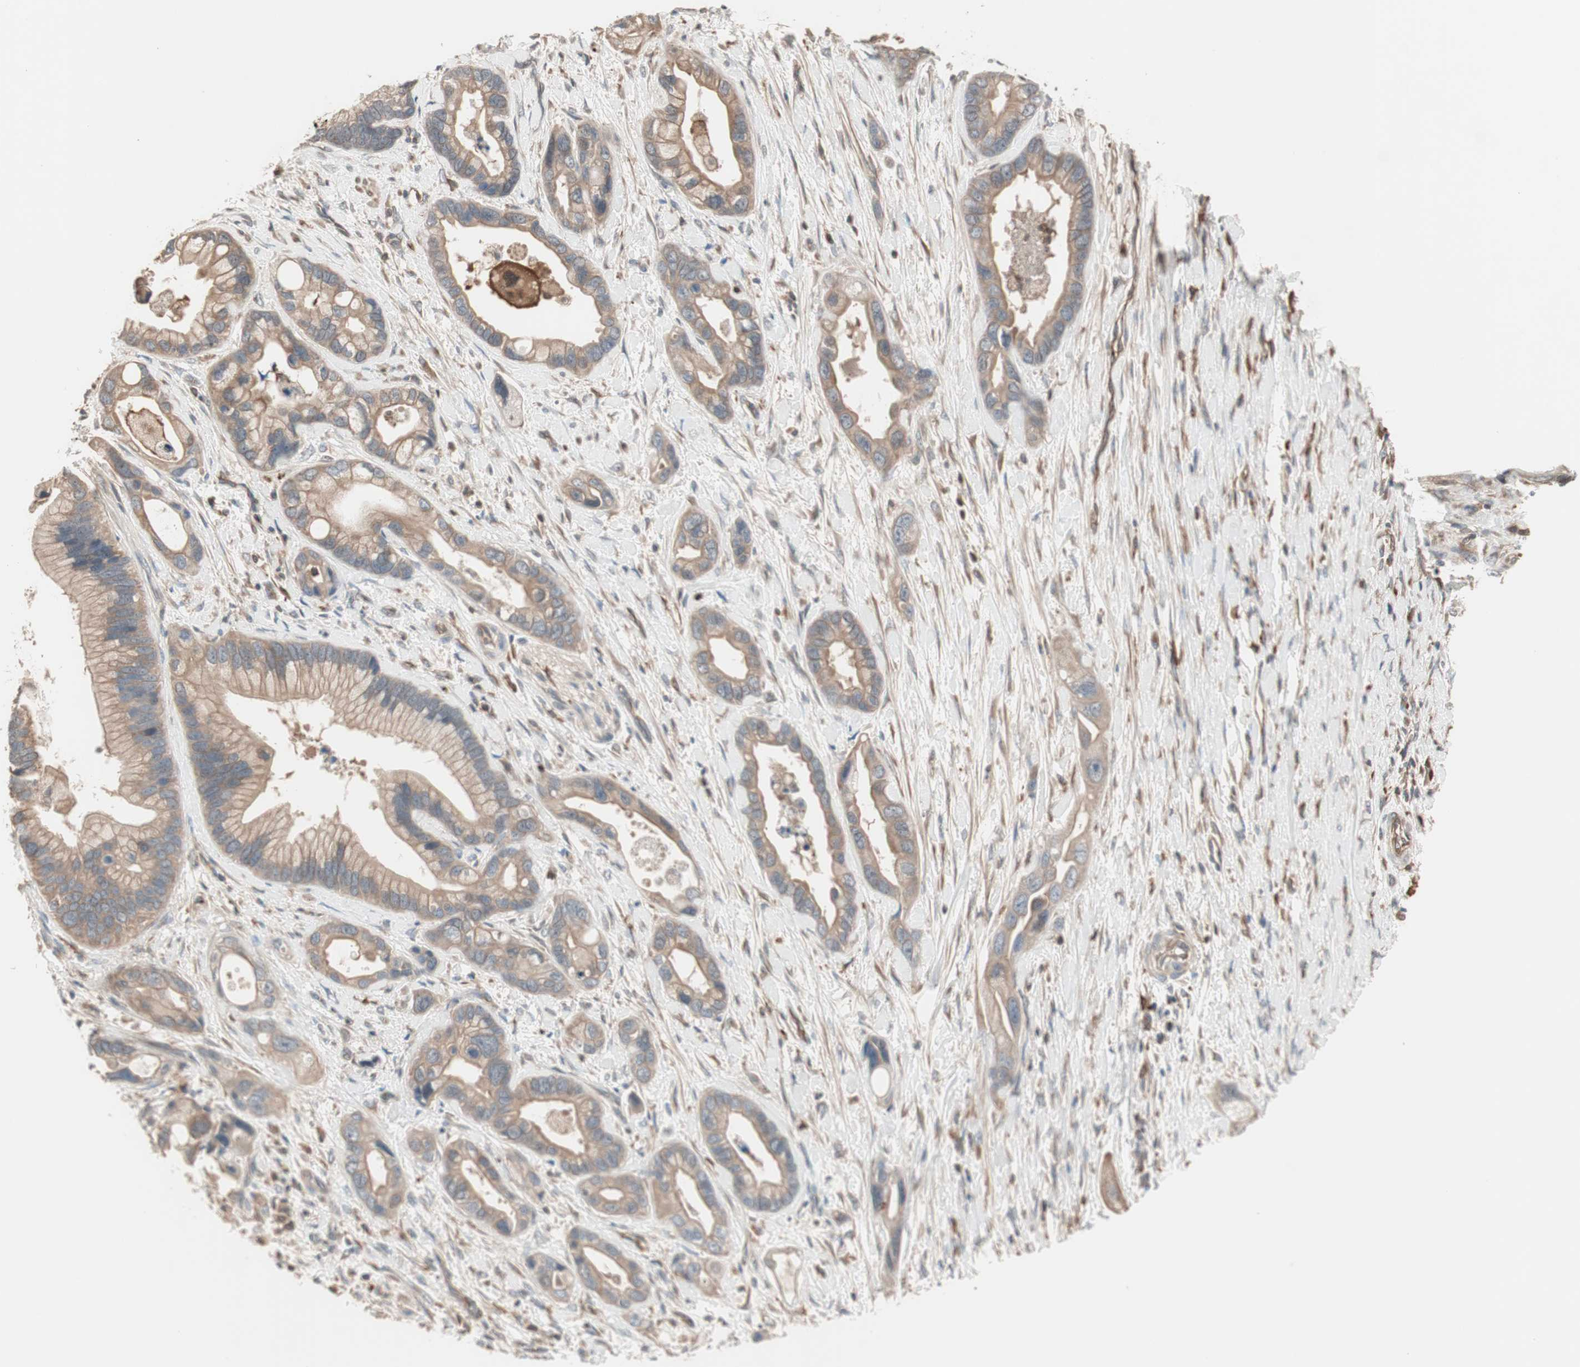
{"staining": {"intensity": "moderate", "quantity": ">75%", "location": "cytoplasmic/membranous"}, "tissue": "pancreatic cancer", "cell_type": "Tumor cells", "image_type": "cancer", "snomed": [{"axis": "morphology", "description": "Adenocarcinoma, NOS"}, {"axis": "topography", "description": "Pancreas"}], "caption": "IHC histopathology image of human pancreatic cancer stained for a protein (brown), which displays medium levels of moderate cytoplasmic/membranous positivity in about >75% of tumor cells.", "gene": "STAB1", "patient": {"sex": "female", "age": 77}}